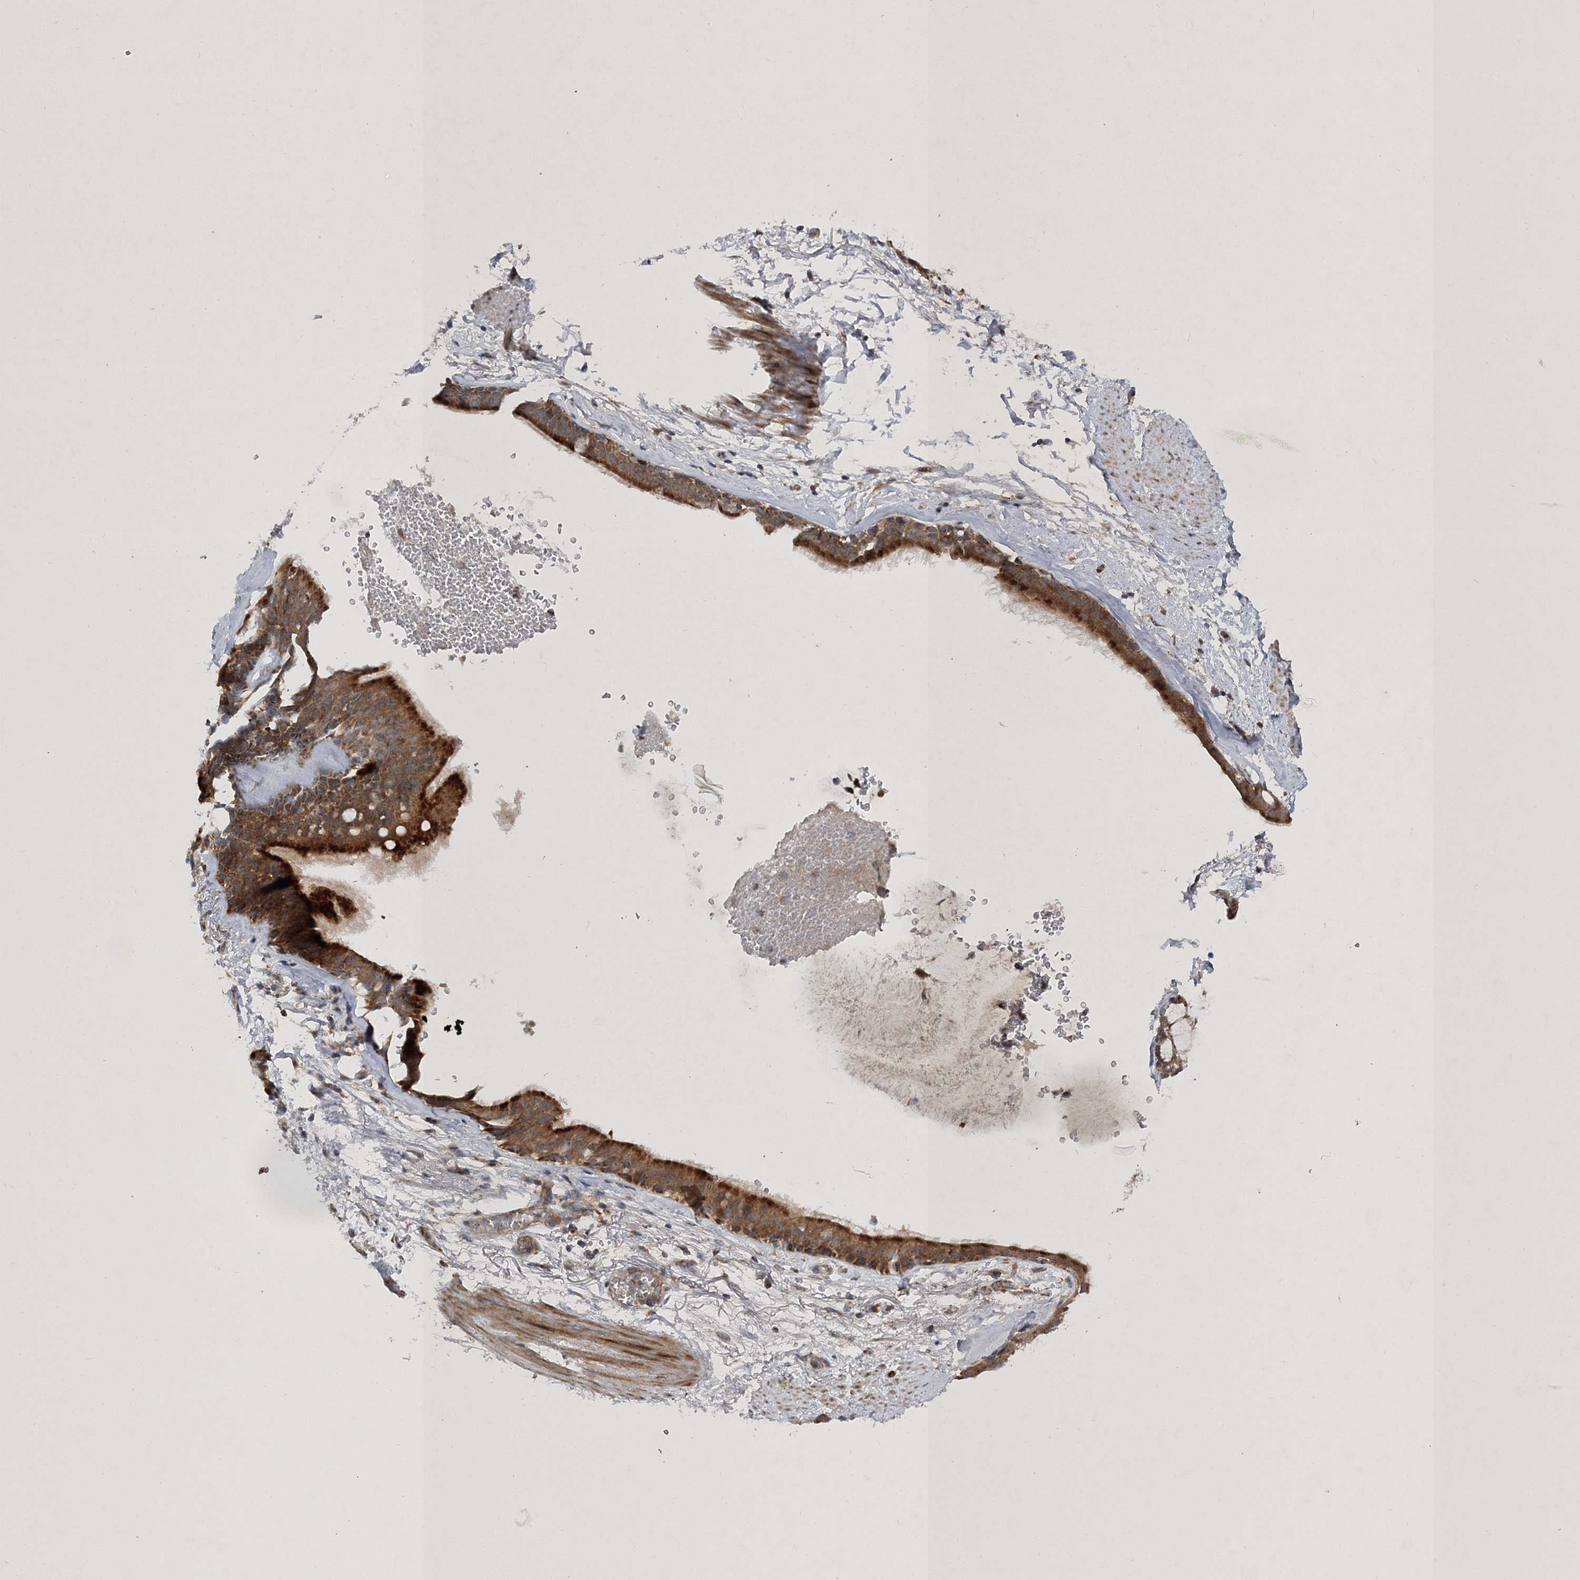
{"staining": {"intensity": "negative", "quantity": "none", "location": "none"}, "tissue": "adipose tissue", "cell_type": "Adipocytes", "image_type": "normal", "snomed": [{"axis": "morphology", "description": "Normal tissue, NOS"}, {"axis": "topography", "description": "Cartilage tissue"}], "caption": "The photomicrograph reveals no significant expression in adipocytes of adipose tissue.", "gene": "SCRN3", "patient": {"sex": "female", "age": 63}}